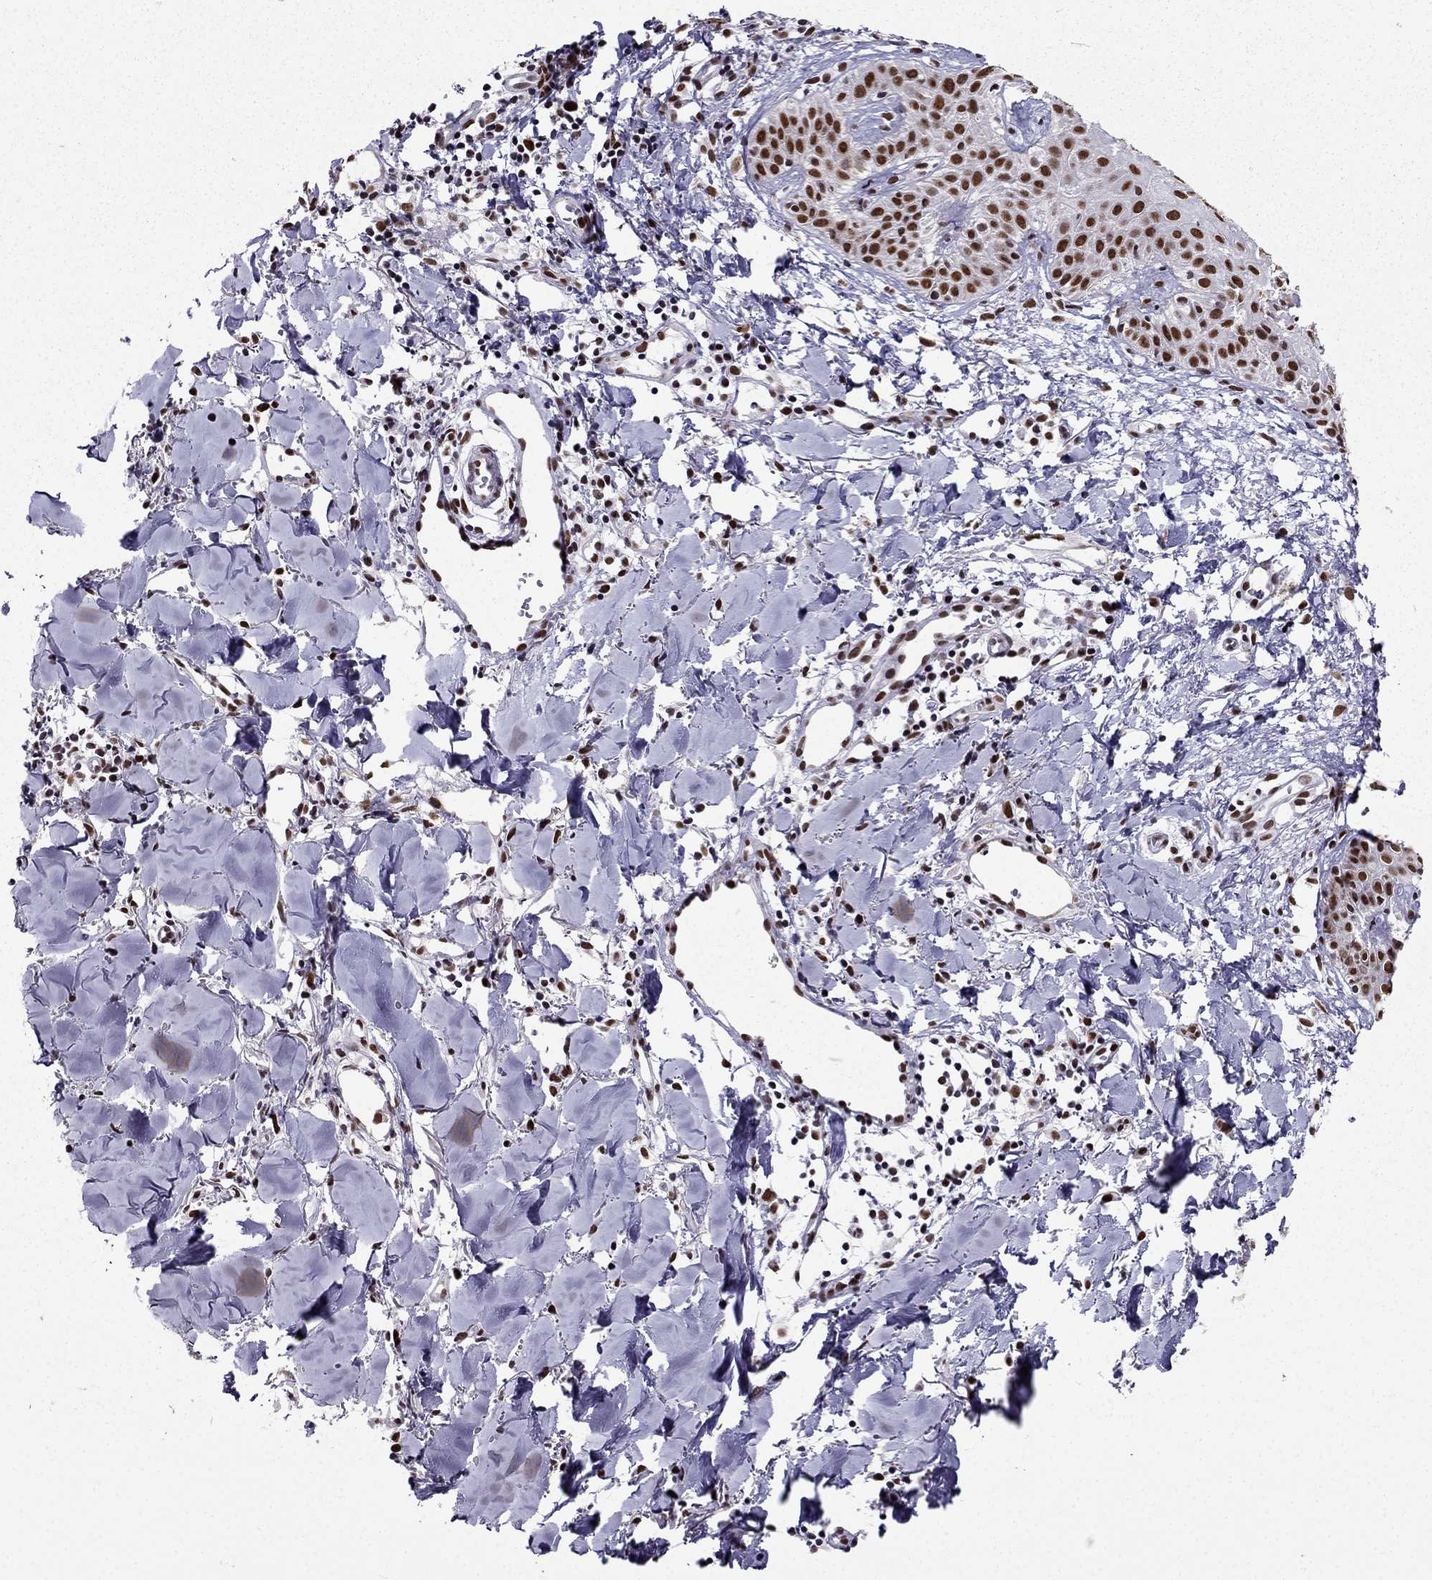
{"staining": {"intensity": "strong", "quantity": ">75%", "location": "nuclear"}, "tissue": "melanoma", "cell_type": "Tumor cells", "image_type": "cancer", "snomed": [{"axis": "morphology", "description": "Malignant melanoma, NOS"}, {"axis": "topography", "description": "Skin"}], "caption": "An immunohistochemistry (IHC) image of neoplastic tissue is shown. Protein staining in brown labels strong nuclear positivity in malignant melanoma within tumor cells. The protein is stained brown, and the nuclei are stained in blue (DAB IHC with brightfield microscopy, high magnification).", "gene": "ZNF420", "patient": {"sex": "male", "age": 51}}